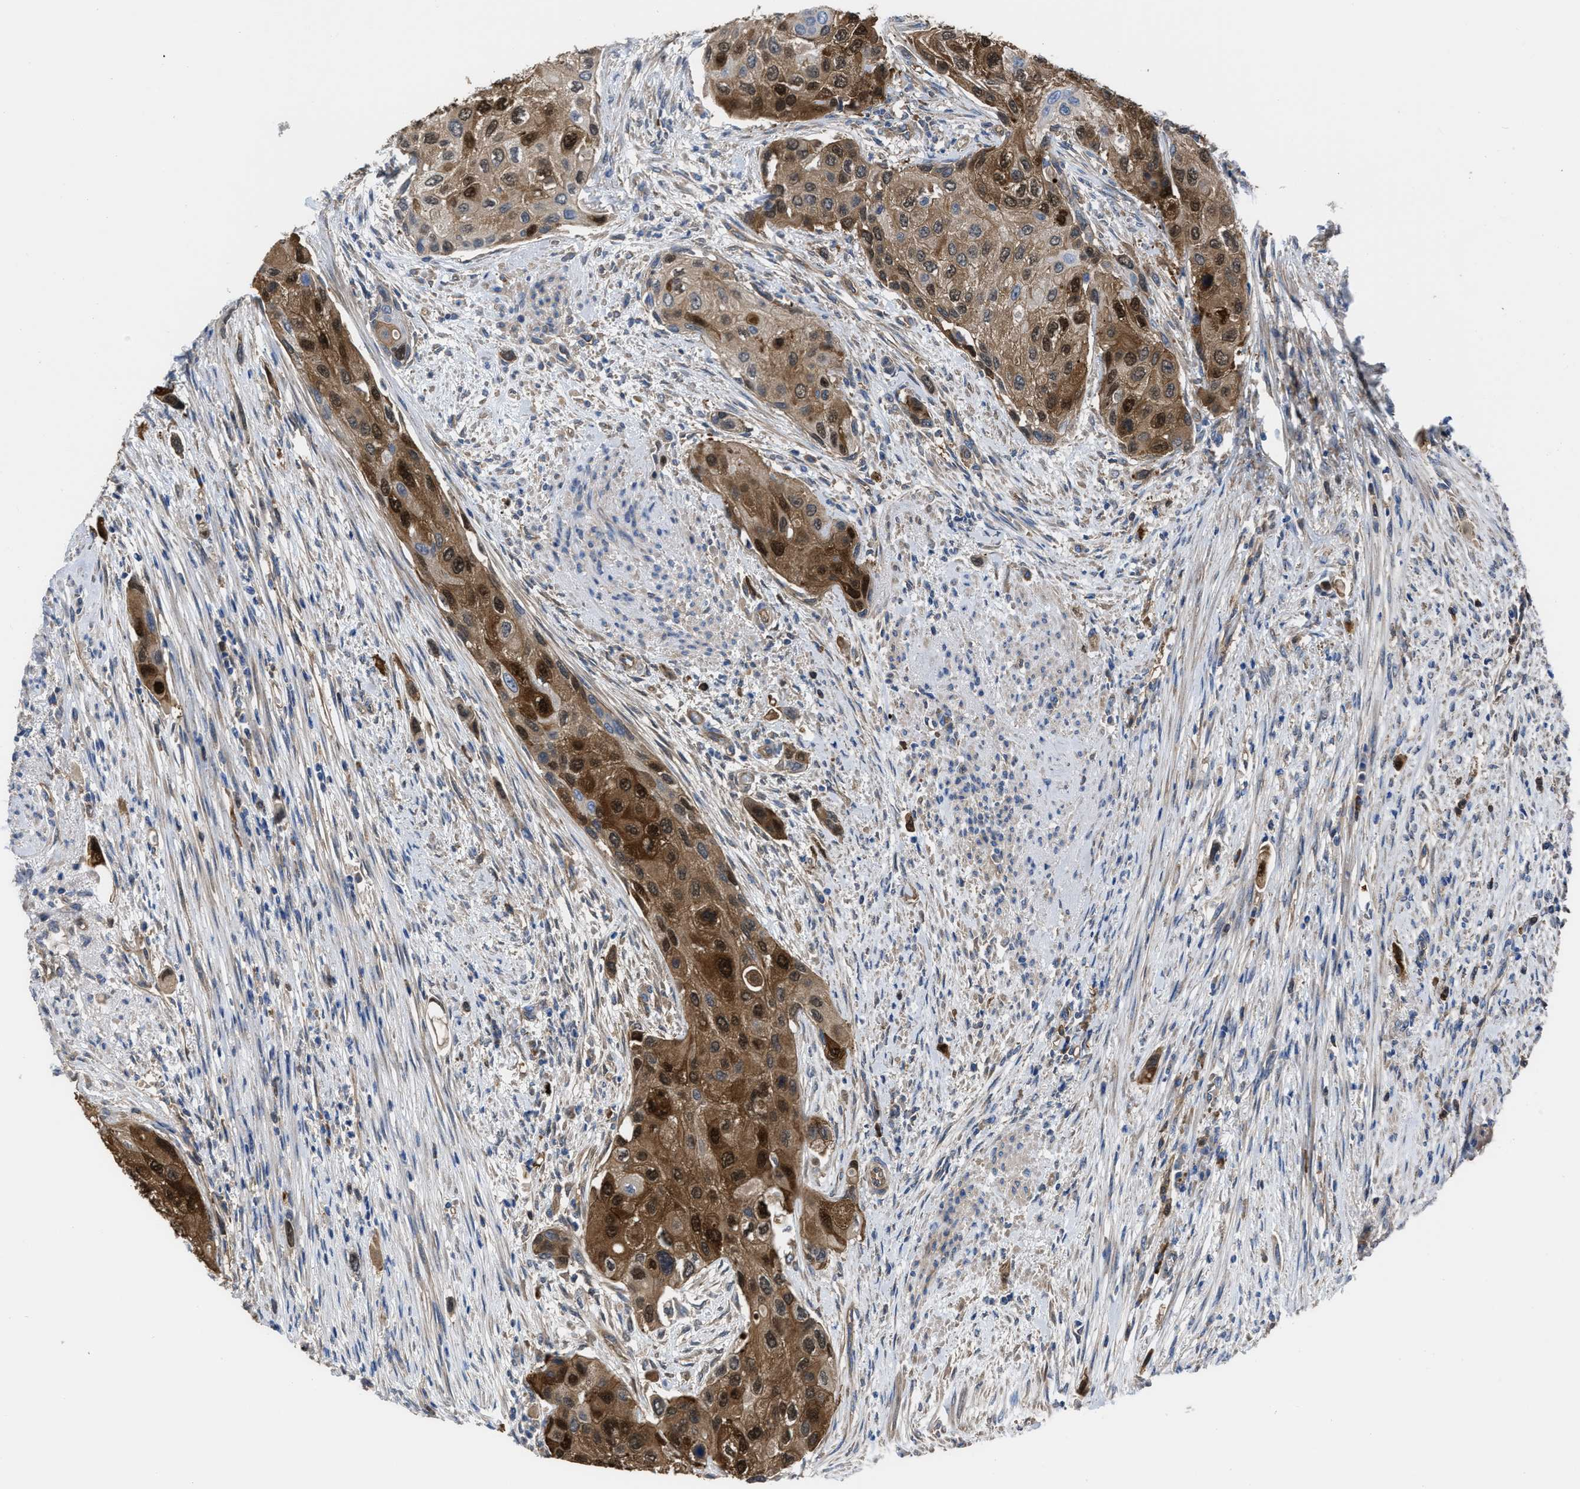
{"staining": {"intensity": "strong", "quantity": "25%-75%", "location": "cytoplasmic/membranous,nuclear"}, "tissue": "urothelial cancer", "cell_type": "Tumor cells", "image_type": "cancer", "snomed": [{"axis": "morphology", "description": "Urothelial carcinoma, High grade"}, {"axis": "topography", "description": "Urinary bladder"}], "caption": "IHC of human urothelial carcinoma (high-grade) reveals high levels of strong cytoplasmic/membranous and nuclear expression in approximately 25%-75% of tumor cells.", "gene": "TRIOBP", "patient": {"sex": "female", "age": 56}}